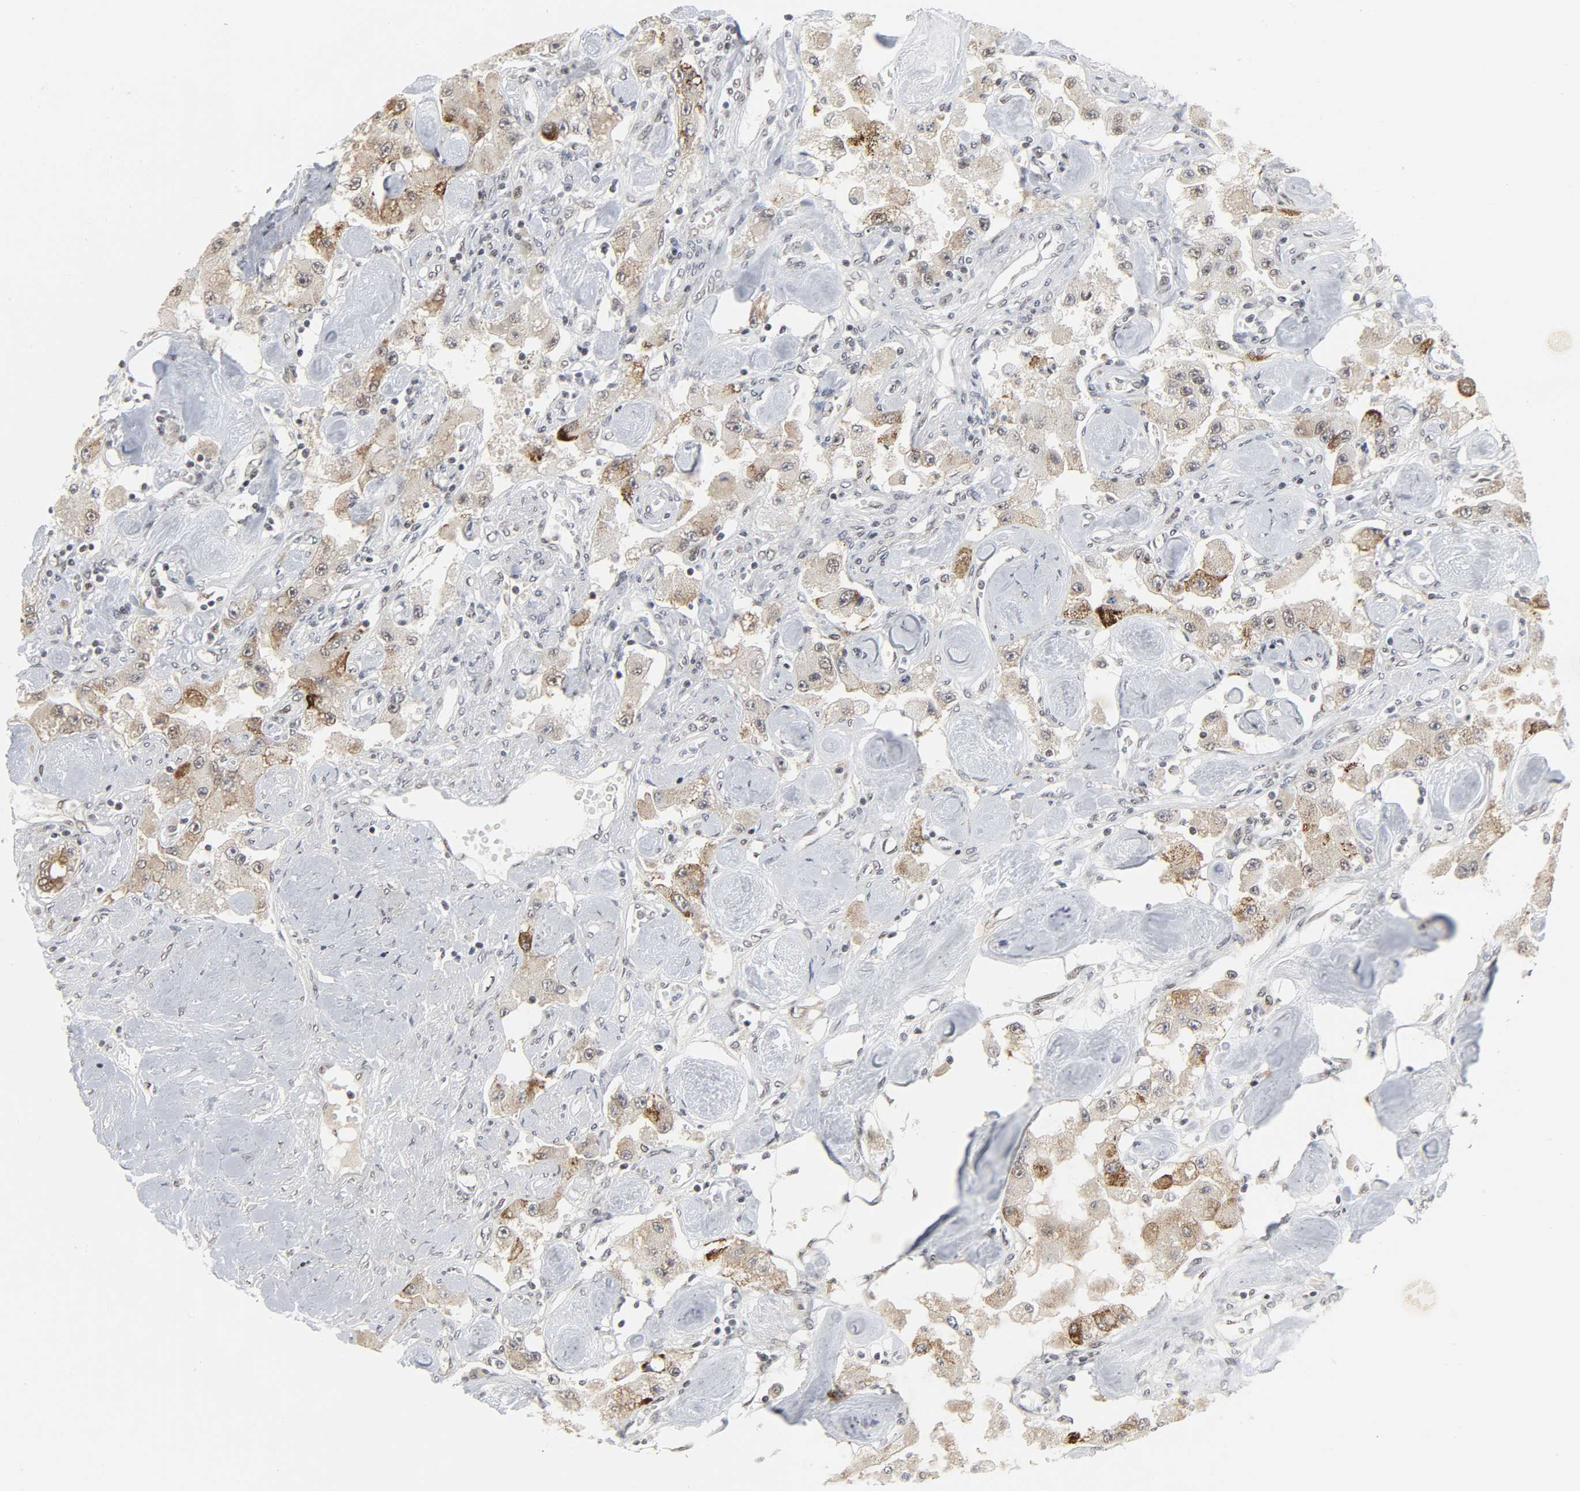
{"staining": {"intensity": "moderate", "quantity": "<25%", "location": "cytoplasmic/membranous"}, "tissue": "carcinoid", "cell_type": "Tumor cells", "image_type": "cancer", "snomed": [{"axis": "morphology", "description": "Carcinoid, malignant, NOS"}, {"axis": "topography", "description": "Pancreas"}], "caption": "Protein staining by immunohistochemistry demonstrates moderate cytoplasmic/membranous expression in about <25% of tumor cells in carcinoid.", "gene": "MUC1", "patient": {"sex": "male", "age": 41}}